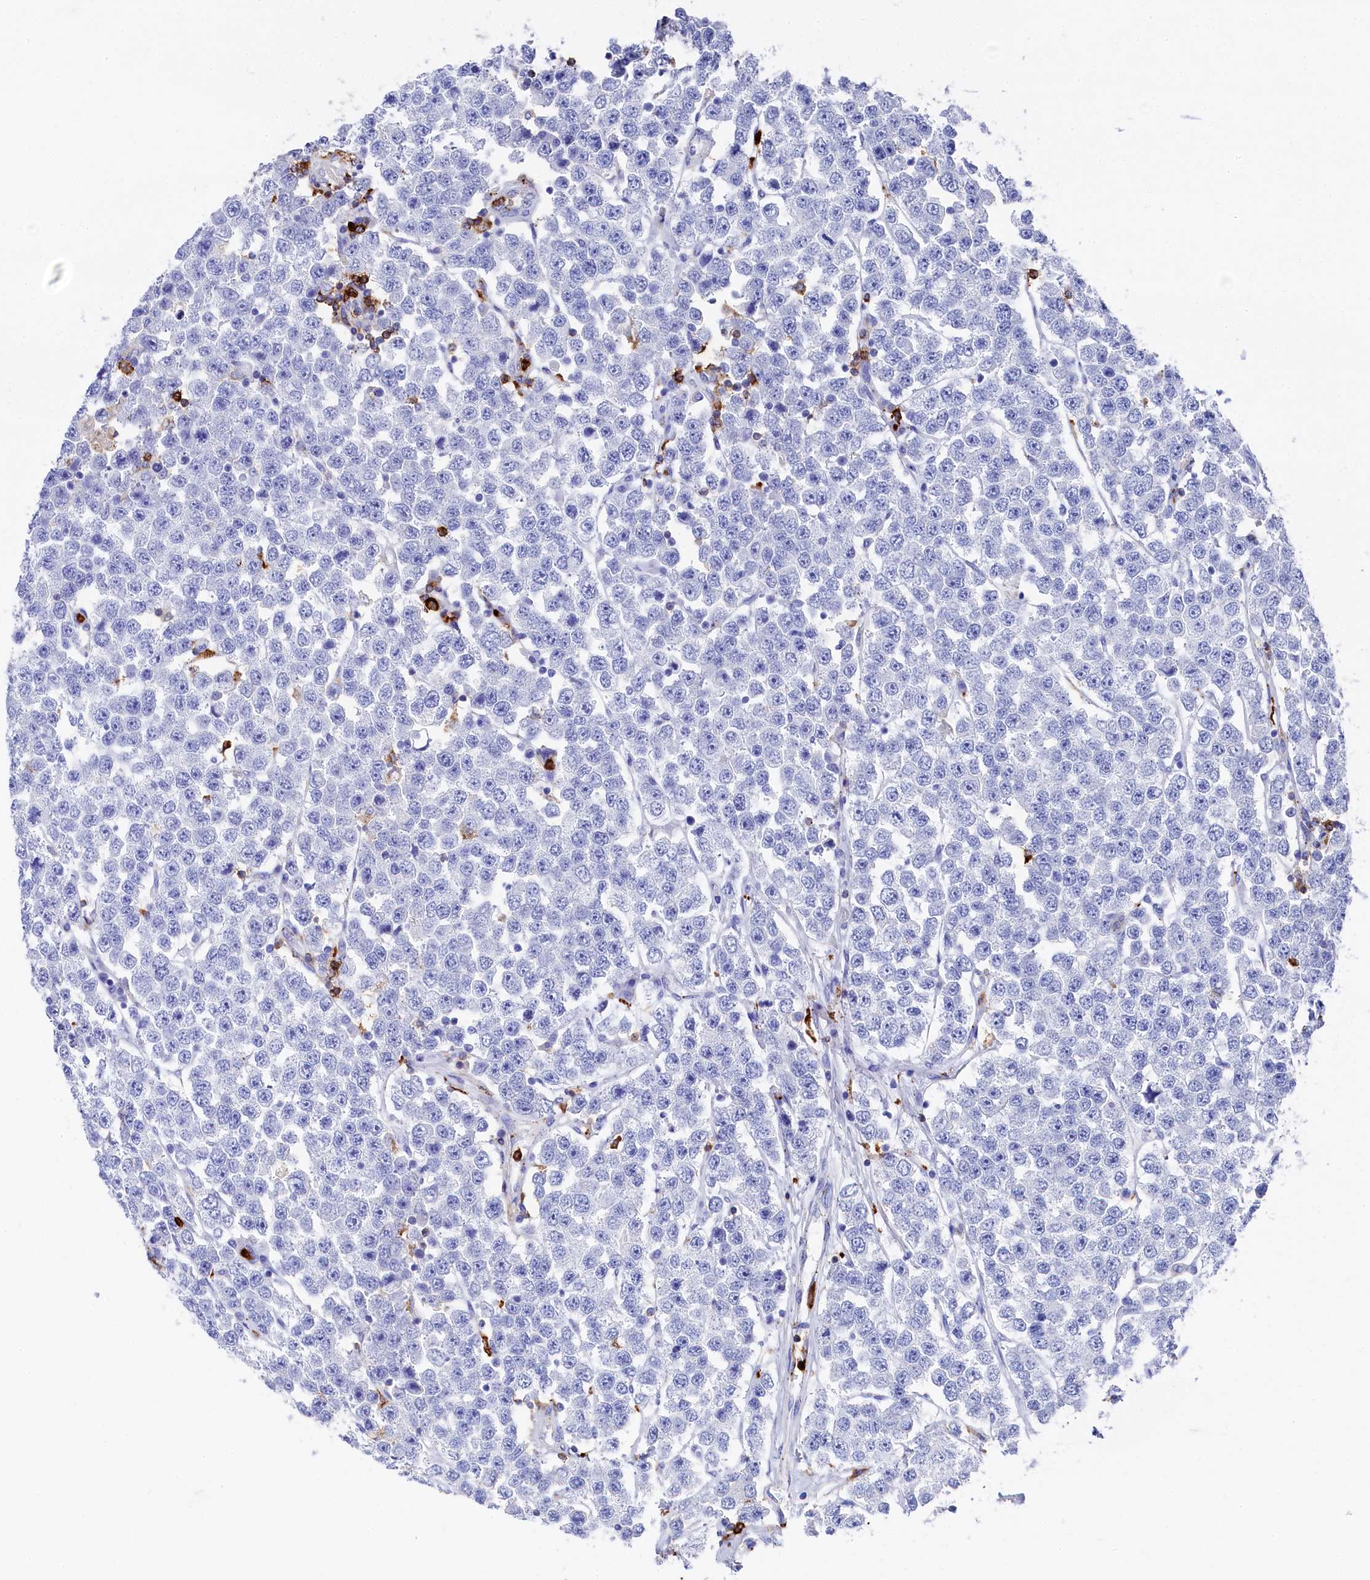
{"staining": {"intensity": "negative", "quantity": "none", "location": "none"}, "tissue": "testis cancer", "cell_type": "Tumor cells", "image_type": "cancer", "snomed": [{"axis": "morphology", "description": "Seminoma, NOS"}, {"axis": "topography", "description": "Testis"}], "caption": "A high-resolution photomicrograph shows immunohistochemistry (IHC) staining of seminoma (testis), which shows no significant staining in tumor cells.", "gene": "PLAC8", "patient": {"sex": "male", "age": 28}}